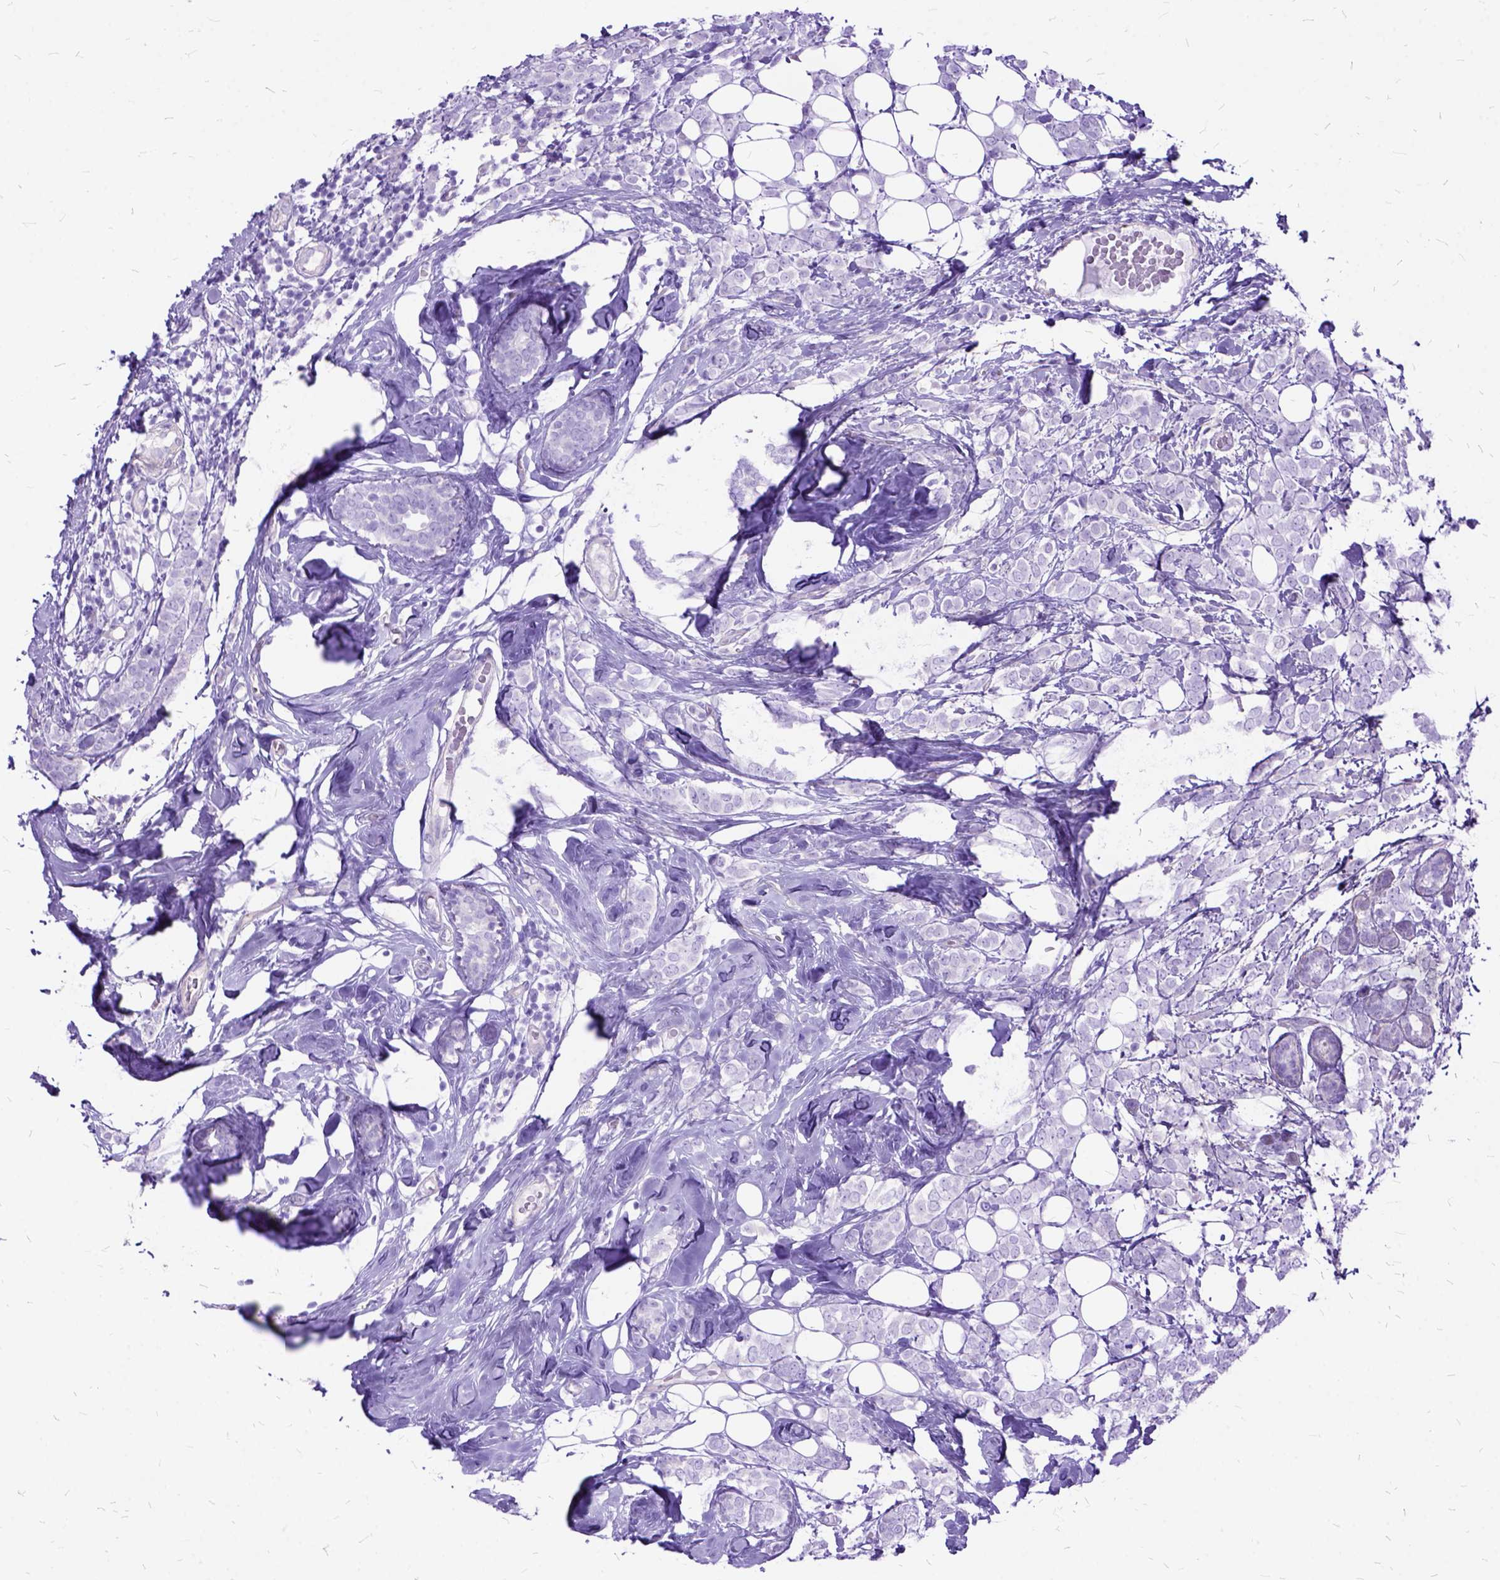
{"staining": {"intensity": "negative", "quantity": "none", "location": "none"}, "tissue": "breast cancer", "cell_type": "Tumor cells", "image_type": "cancer", "snomed": [{"axis": "morphology", "description": "Lobular carcinoma"}, {"axis": "topography", "description": "Breast"}], "caption": "Lobular carcinoma (breast) was stained to show a protein in brown. There is no significant expression in tumor cells.", "gene": "ARL9", "patient": {"sex": "female", "age": 49}}